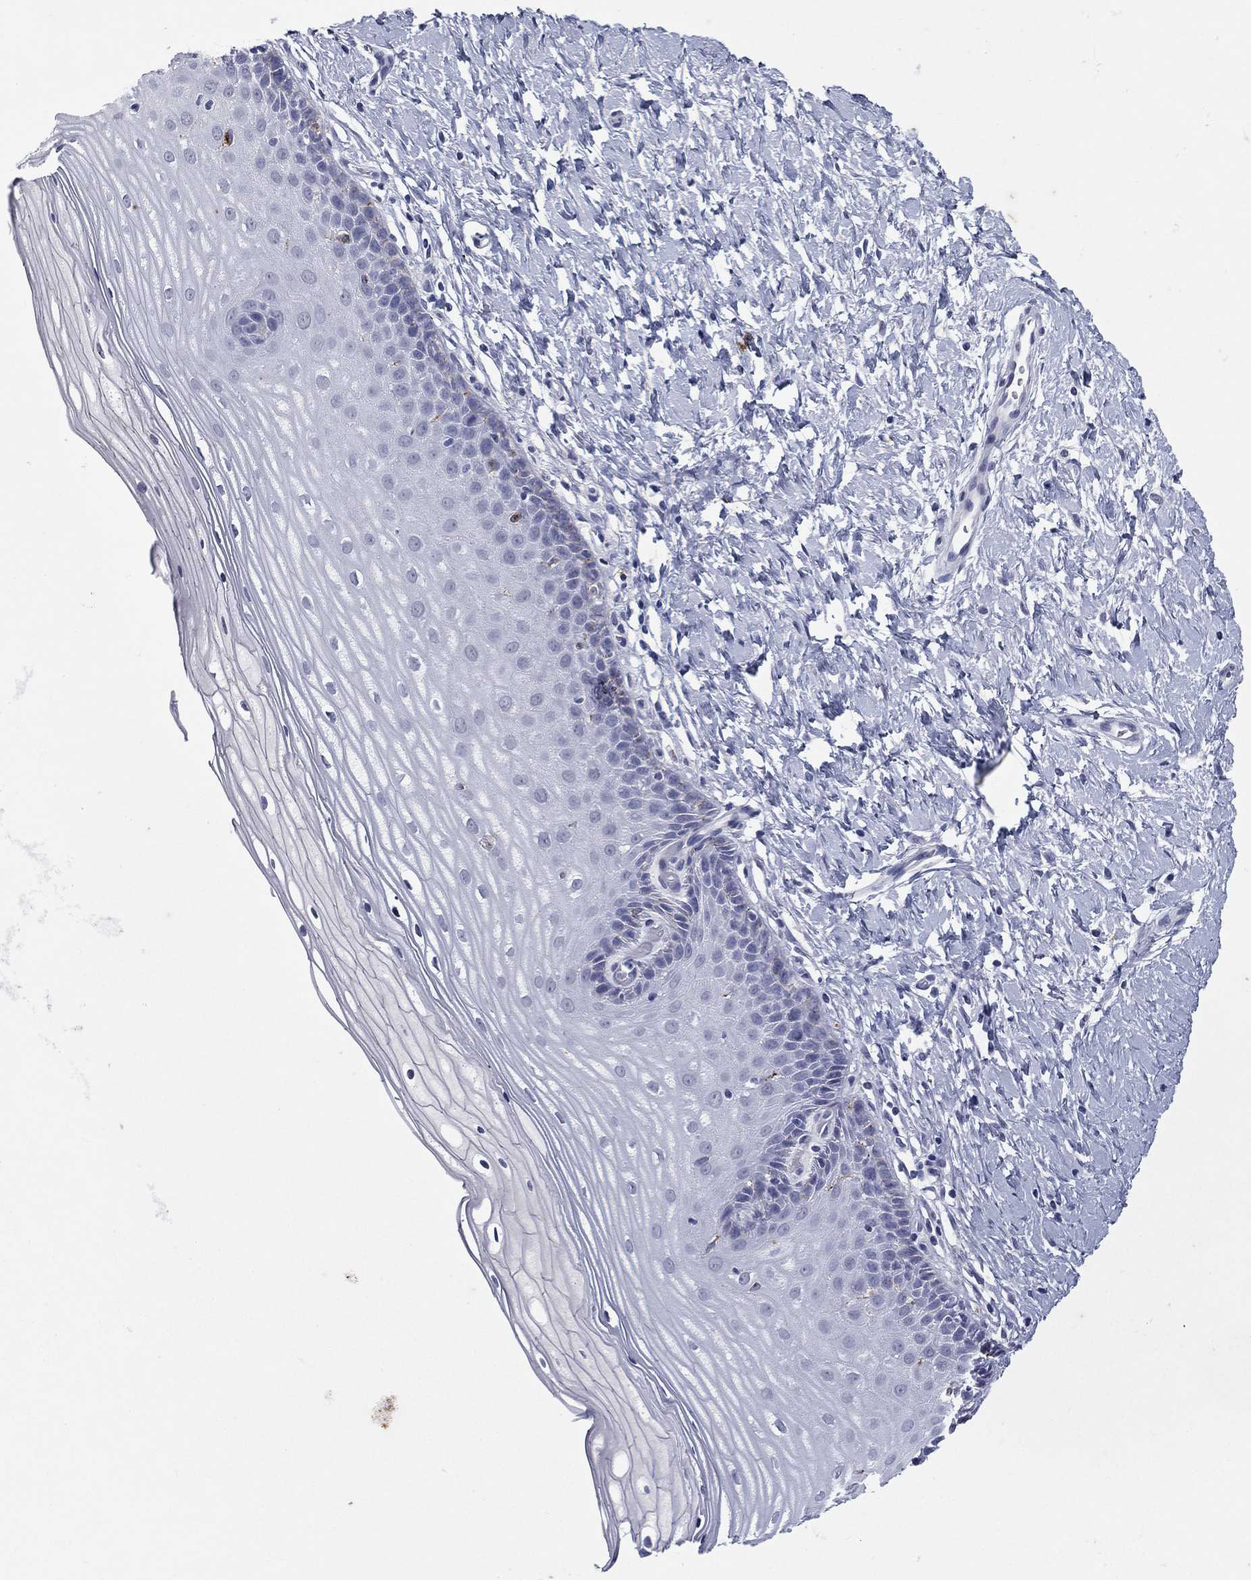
{"staining": {"intensity": "negative", "quantity": "none", "location": "none"}, "tissue": "cervix", "cell_type": "Glandular cells", "image_type": "normal", "snomed": [{"axis": "morphology", "description": "Normal tissue, NOS"}, {"axis": "topography", "description": "Cervix"}], "caption": "Protein analysis of unremarkable cervix exhibits no significant expression in glandular cells.", "gene": "HLA", "patient": {"sex": "female", "age": 37}}